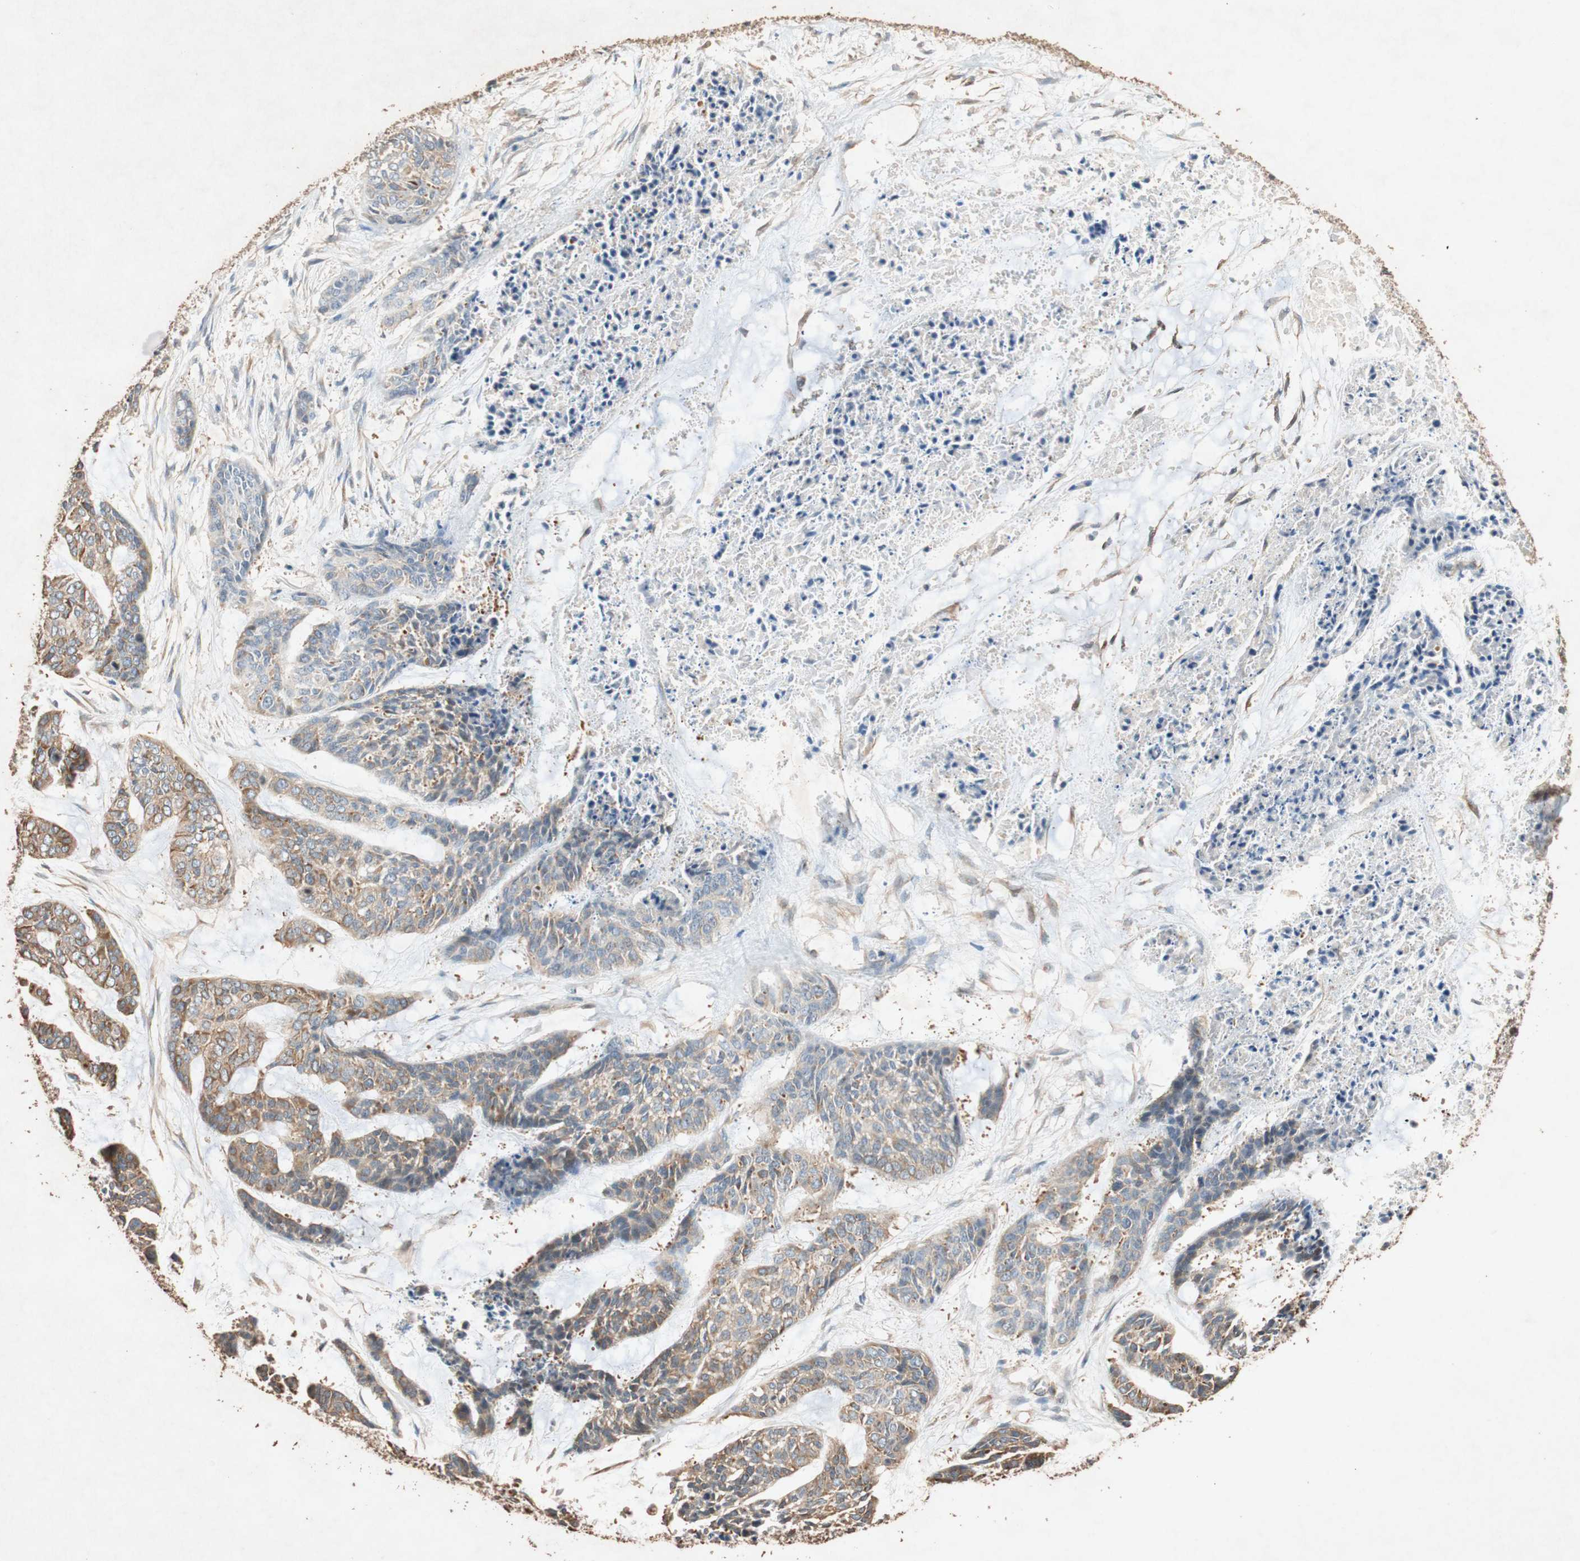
{"staining": {"intensity": "moderate", "quantity": "25%-75%", "location": "cytoplasmic/membranous"}, "tissue": "skin cancer", "cell_type": "Tumor cells", "image_type": "cancer", "snomed": [{"axis": "morphology", "description": "Basal cell carcinoma"}, {"axis": "topography", "description": "Skin"}], "caption": "IHC of human skin cancer exhibits medium levels of moderate cytoplasmic/membranous positivity in approximately 25%-75% of tumor cells. (Stains: DAB (3,3'-diaminobenzidine) in brown, nuclei in blue, Microscopy: brightfield microscopy at high magnification).", "gene": "TUBB", "patient": {"sex": "female", "age": 64}}